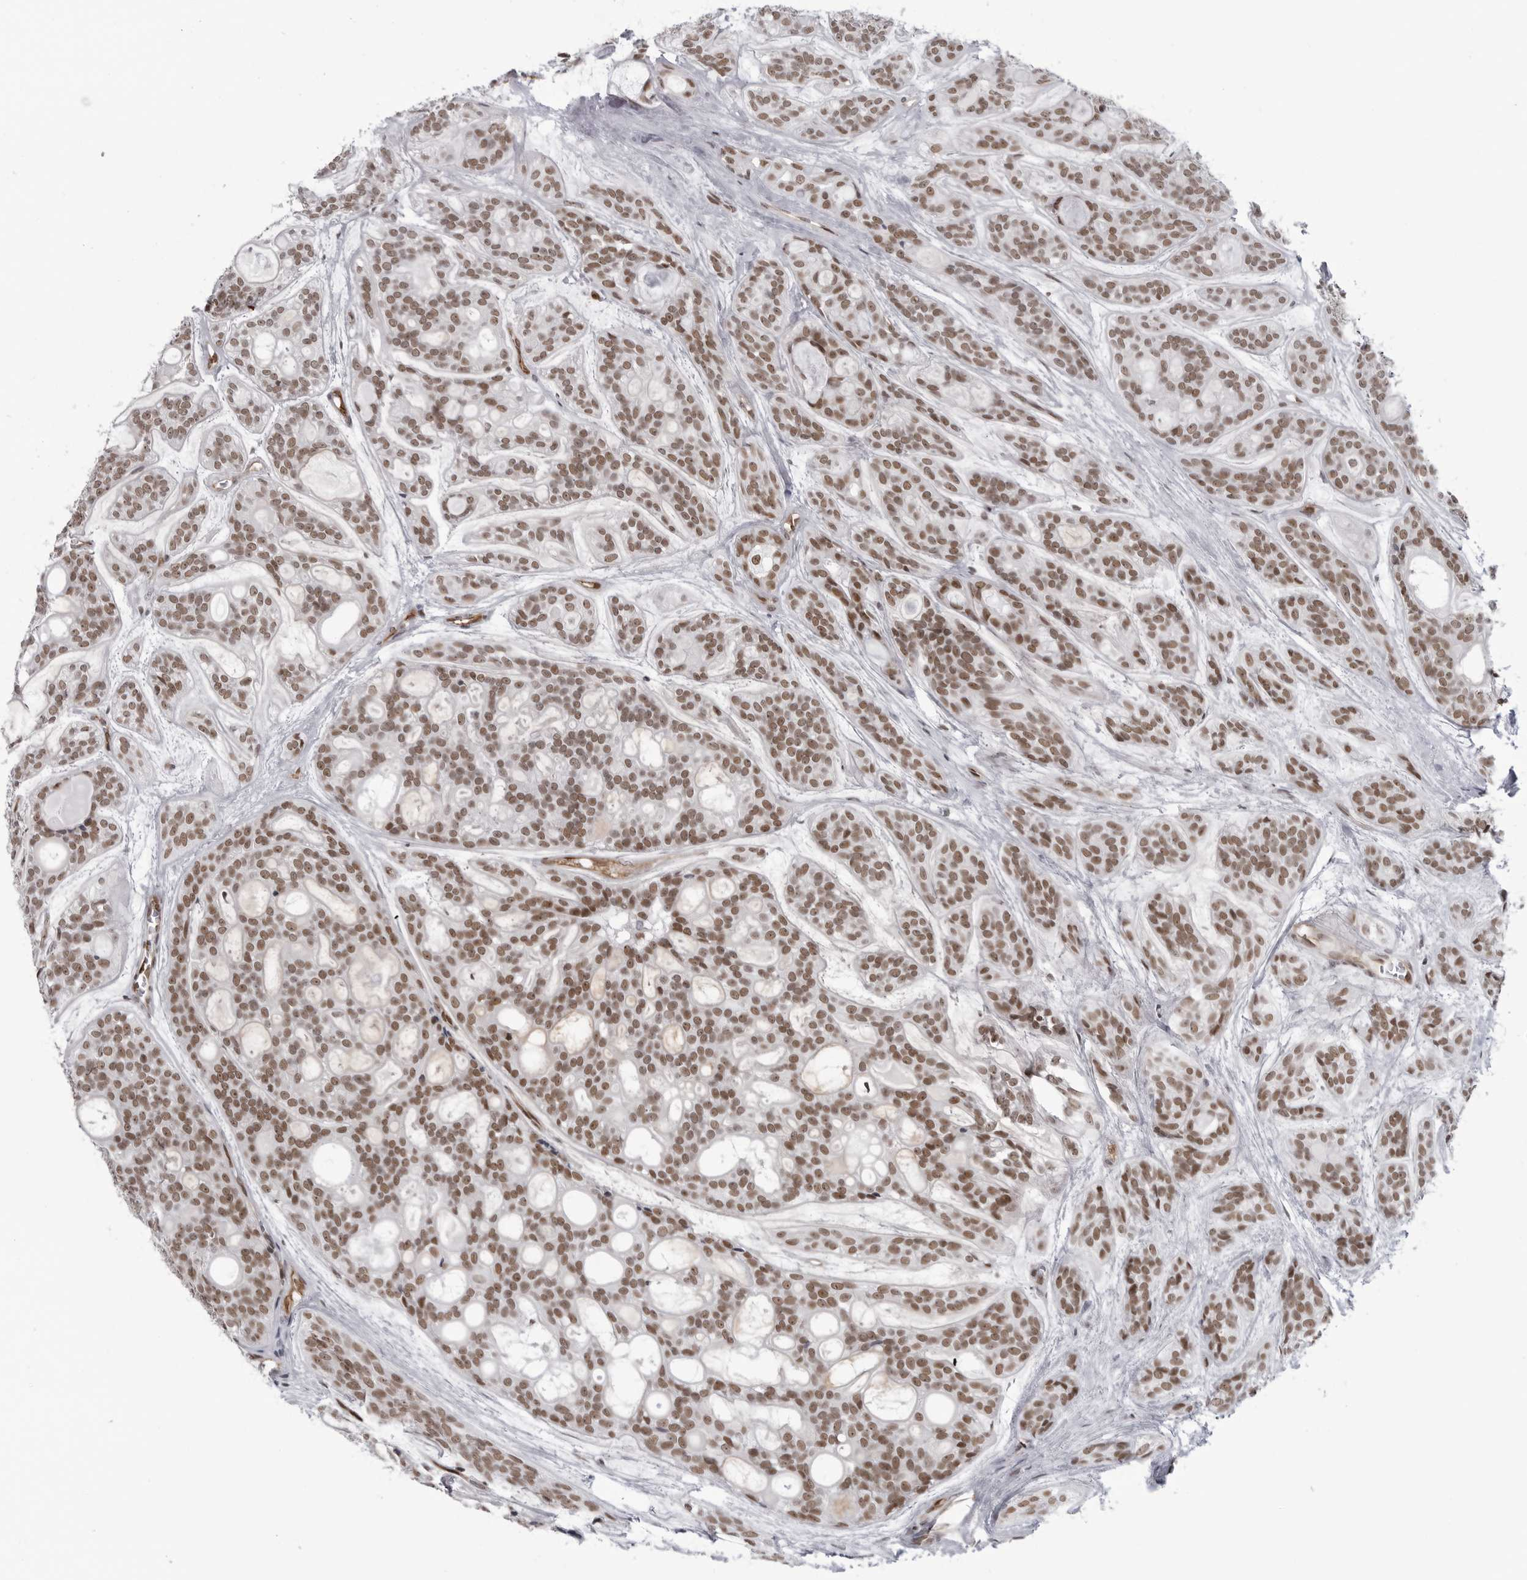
{"staining": {"intensity": "moderate", "quantity": ">75%", "location": "nuclear"}, "tissue": "head and neck cancer", "cell_type": "Tumor cells", "image_type": "cancer", "snomed": [{"axis": "morphology", "description": "Adenocarcinoma, NOS"}, {"axis": "topography", "description": "Head-Neck"}], "caption": "Protein expression analysis of adenocarcinoma (head and neck) displays moderate nuclear positivity in about >75% of tumor cells. (brown staining indicates protein expression, while blue staining denotes nuclei).", "gene": "RNF26", "patient": {"sex": "male", "age": 66}}